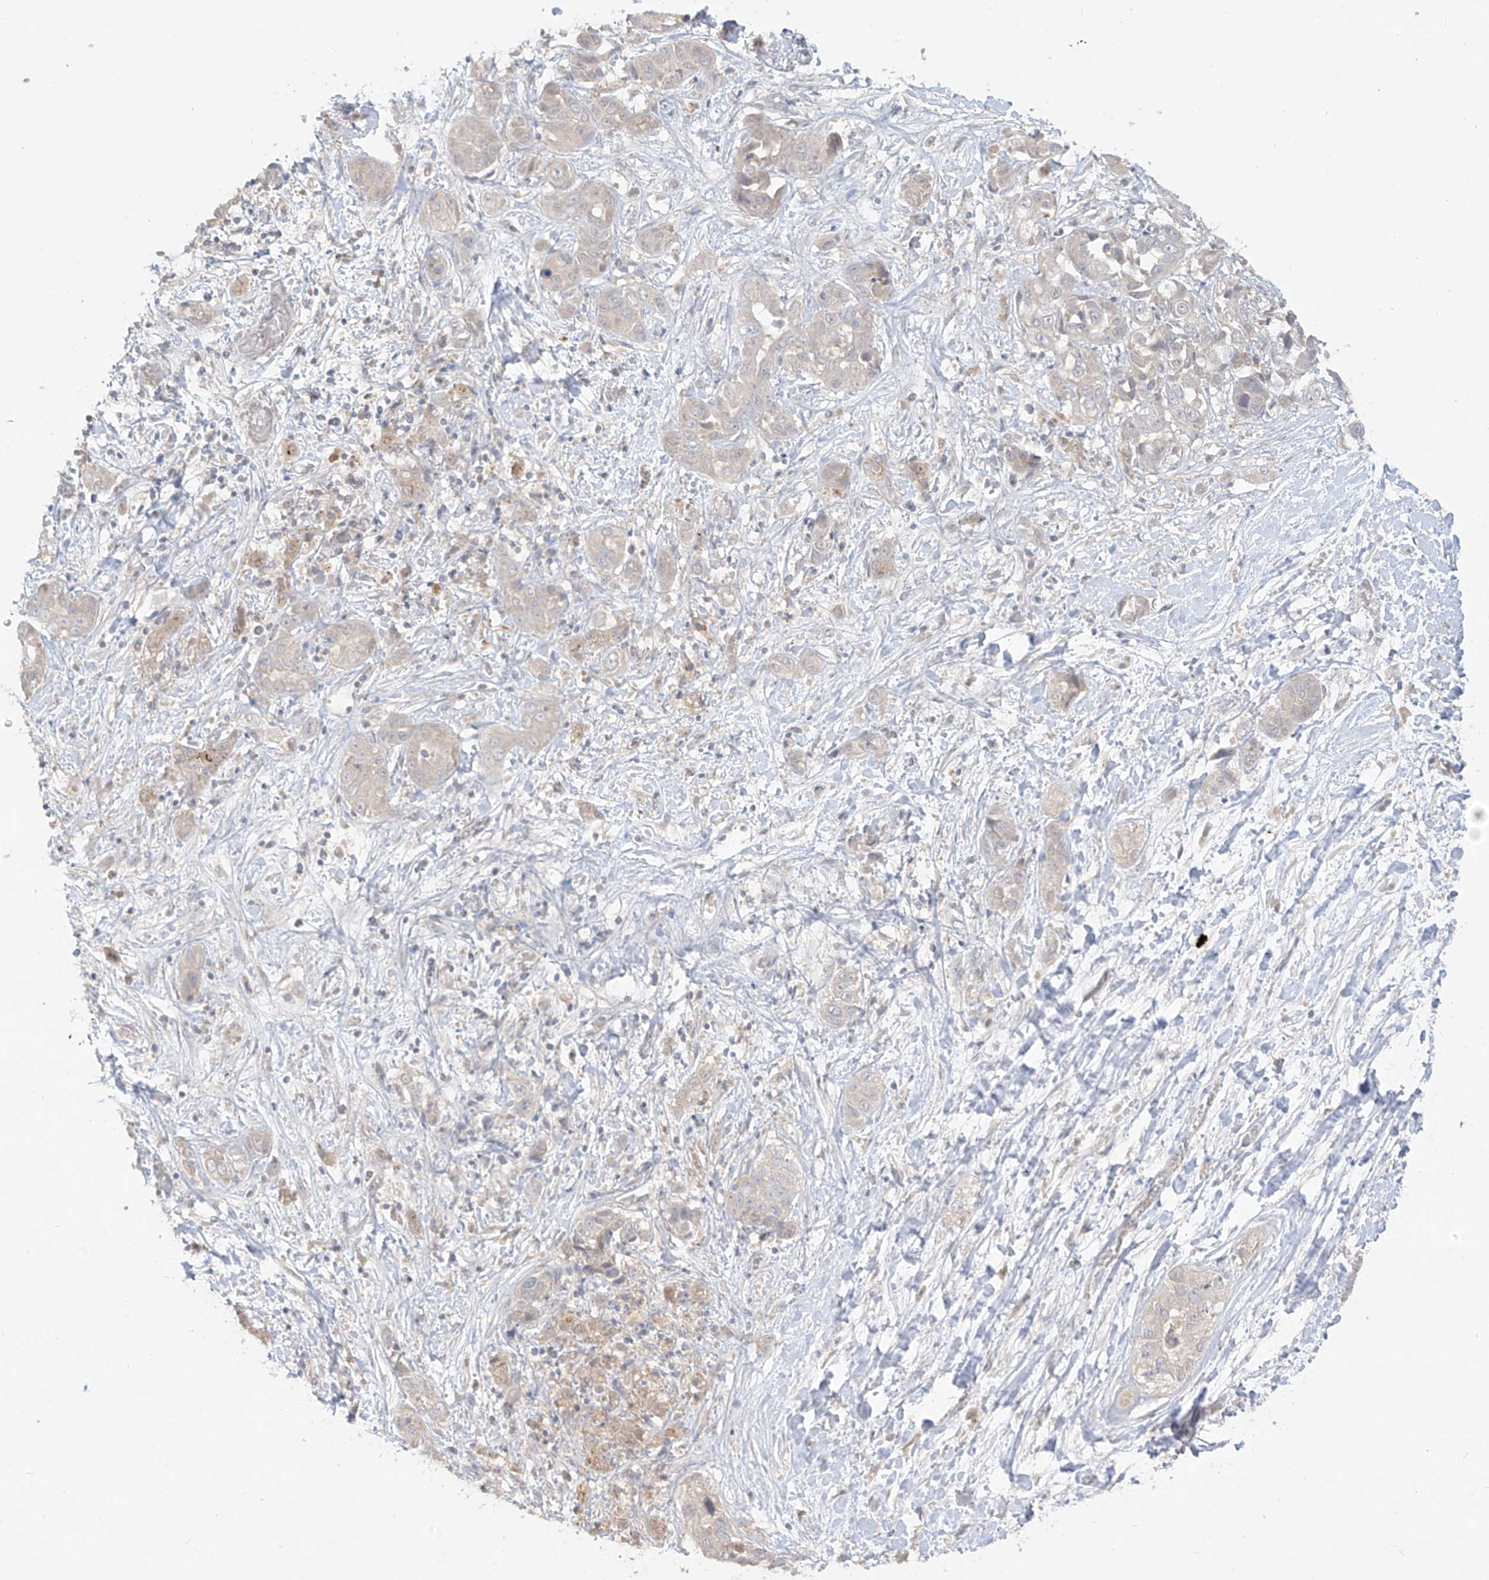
{"staining": {"intensity": "negative", "quantity": "none", "location": "none"}, "tissue": "liver cancer", "cell_type": "Tumor cells", "image_type": "cancer", "snomed": [{"axis": "morphology", "description": "Cholangiocarcinoma"}, {"axis": "topography", "description": "Liver"}], "caption": "A high-resolution micrograph shows IHC staining of liver cancer (cholangiocarcinoma), which exhibits no significant positivity in tumor cells.", "gene": "ANGEL2", "patient": {"sex": "female", "age": 52}}